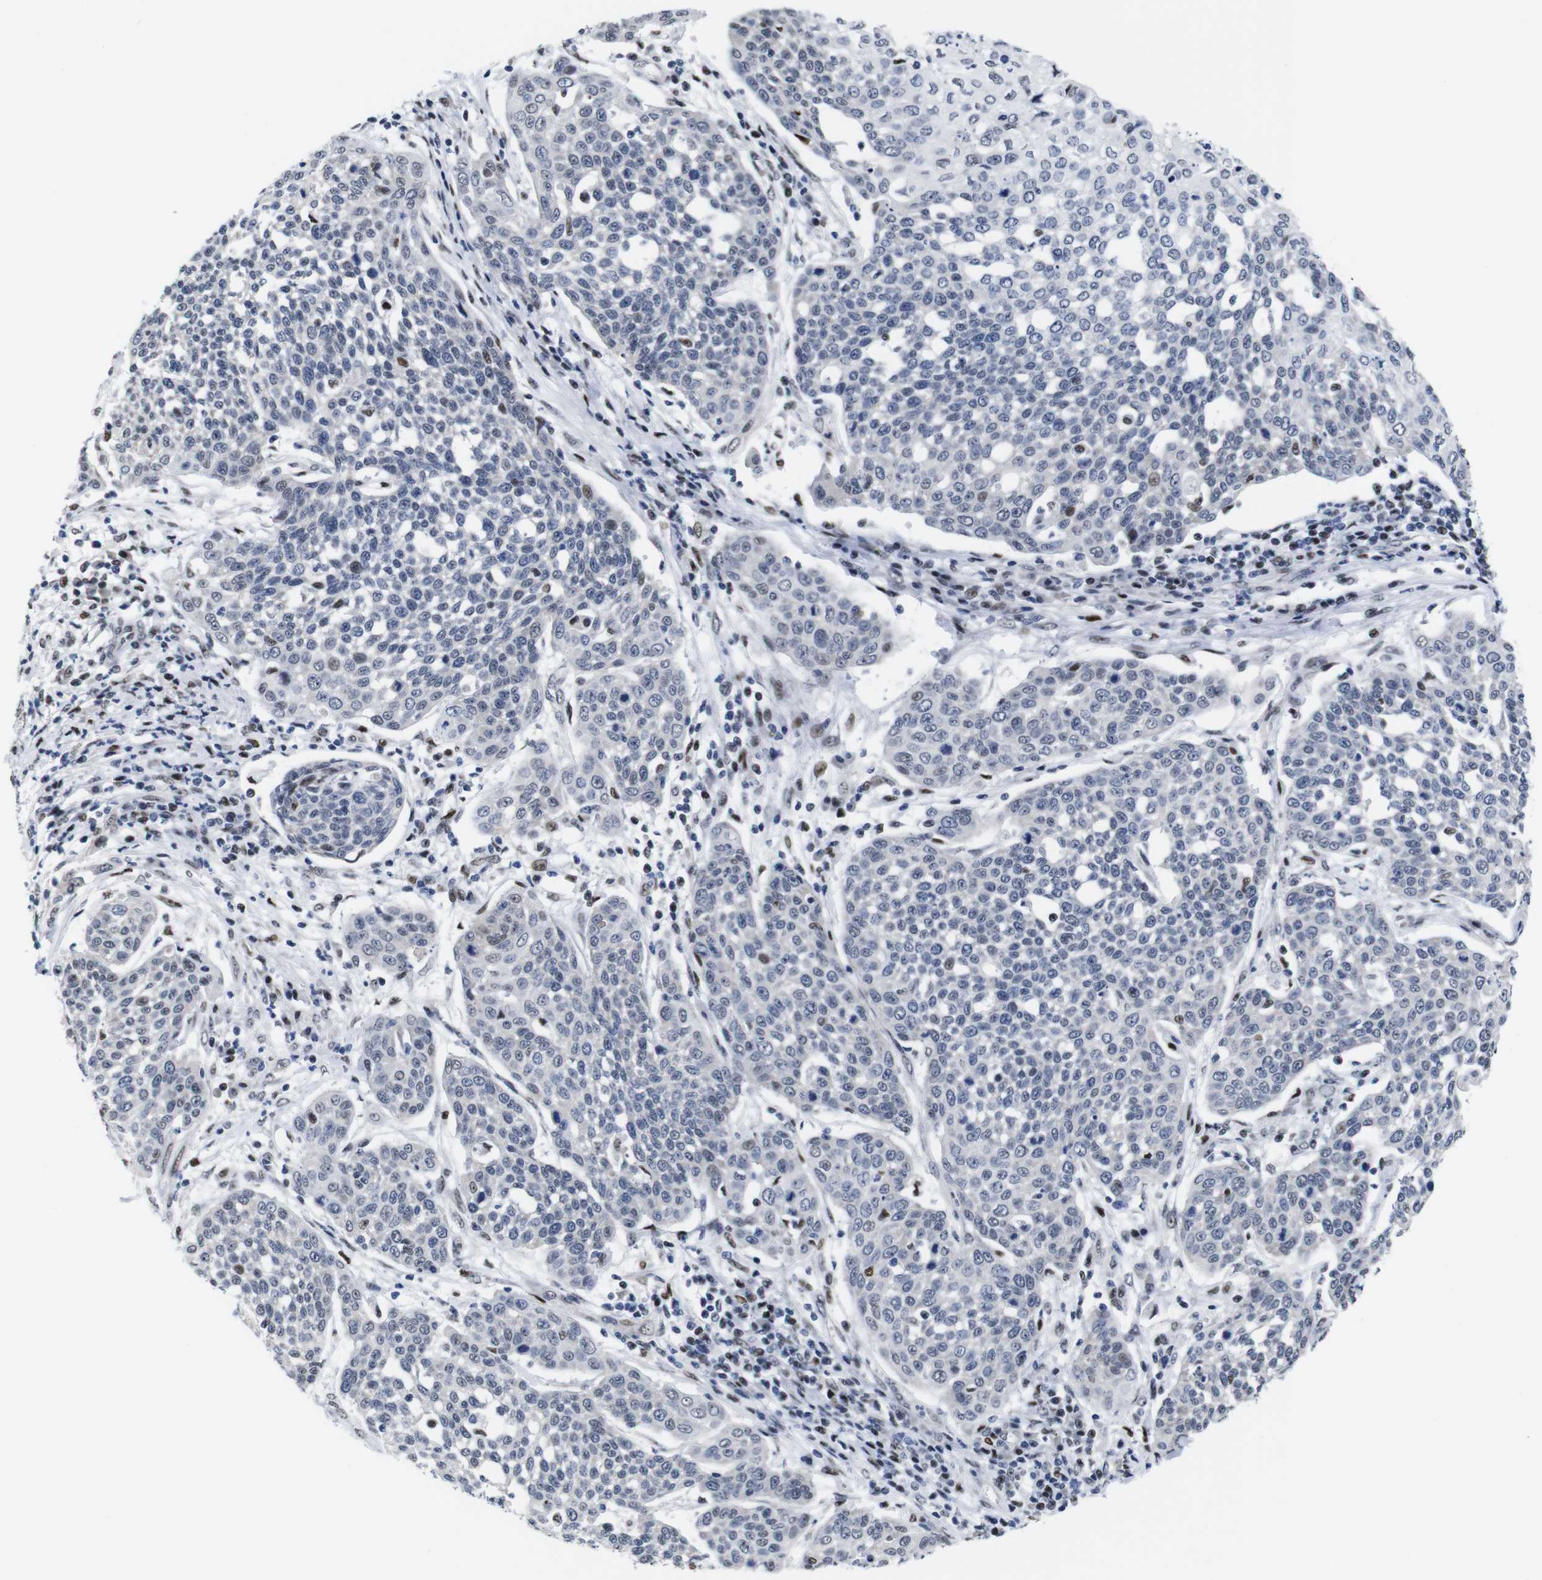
{"staining": {"intensity": "strong", "quantity": "<25%", "location": "nuclear"}, "tissue": "cervical cancer", "cell_type": "Tumor cells", "image_type": "cancer", "snomed": [{"axis": "morphology", "description": "Squamous cell carcinoma, NOS"}, {"axis": "topography", "description": "Cervix"}], "caption": "Protein staining of cervical cancer (squamous cell carcinoma) tissue displays strong nuclear staining in approximately <25% of tumor cells.", "gene": "GATA6", "patient": {"sex": "female", "age": 34}}